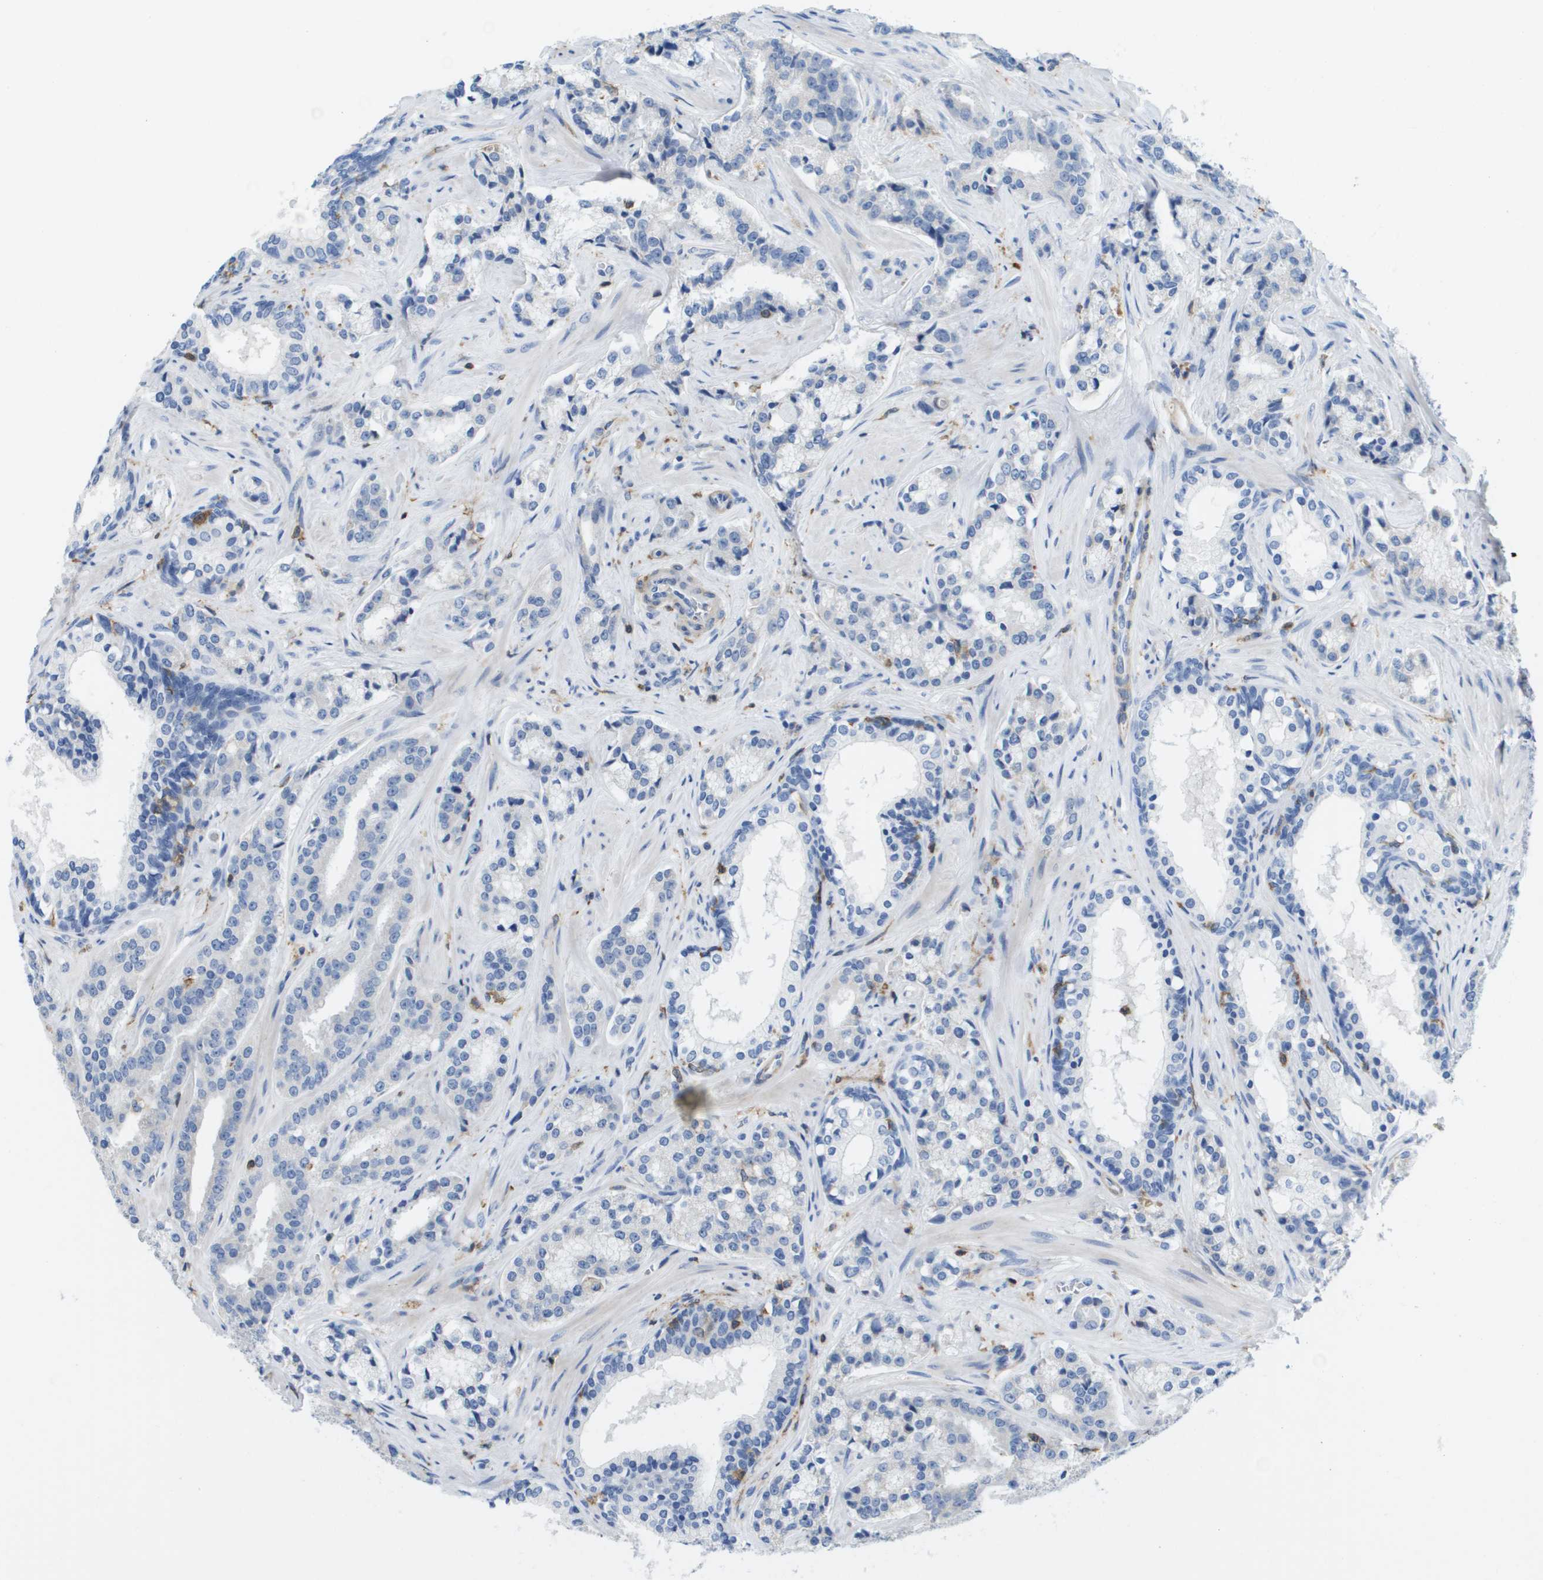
{"staining": {"intensity": "negative", "quantity": "none", "location": "none"}, "tissue": "prostate cancer", "cell_type": "Tumor cells", "image_type": "cancer", "snomed": [{"axis": "morphology", "description": "Adenocarcinoma, High grade"}, {"axis": "topography", "description": "Prostate"}], "caption": "This is an immunohistochemistry photomicrograph of human adenocarcinoma (high-grade) (prostate). There is no staining in tumor cells.", "gene": "RCSD1", "patient": {"sex": "male", "age": 60}}